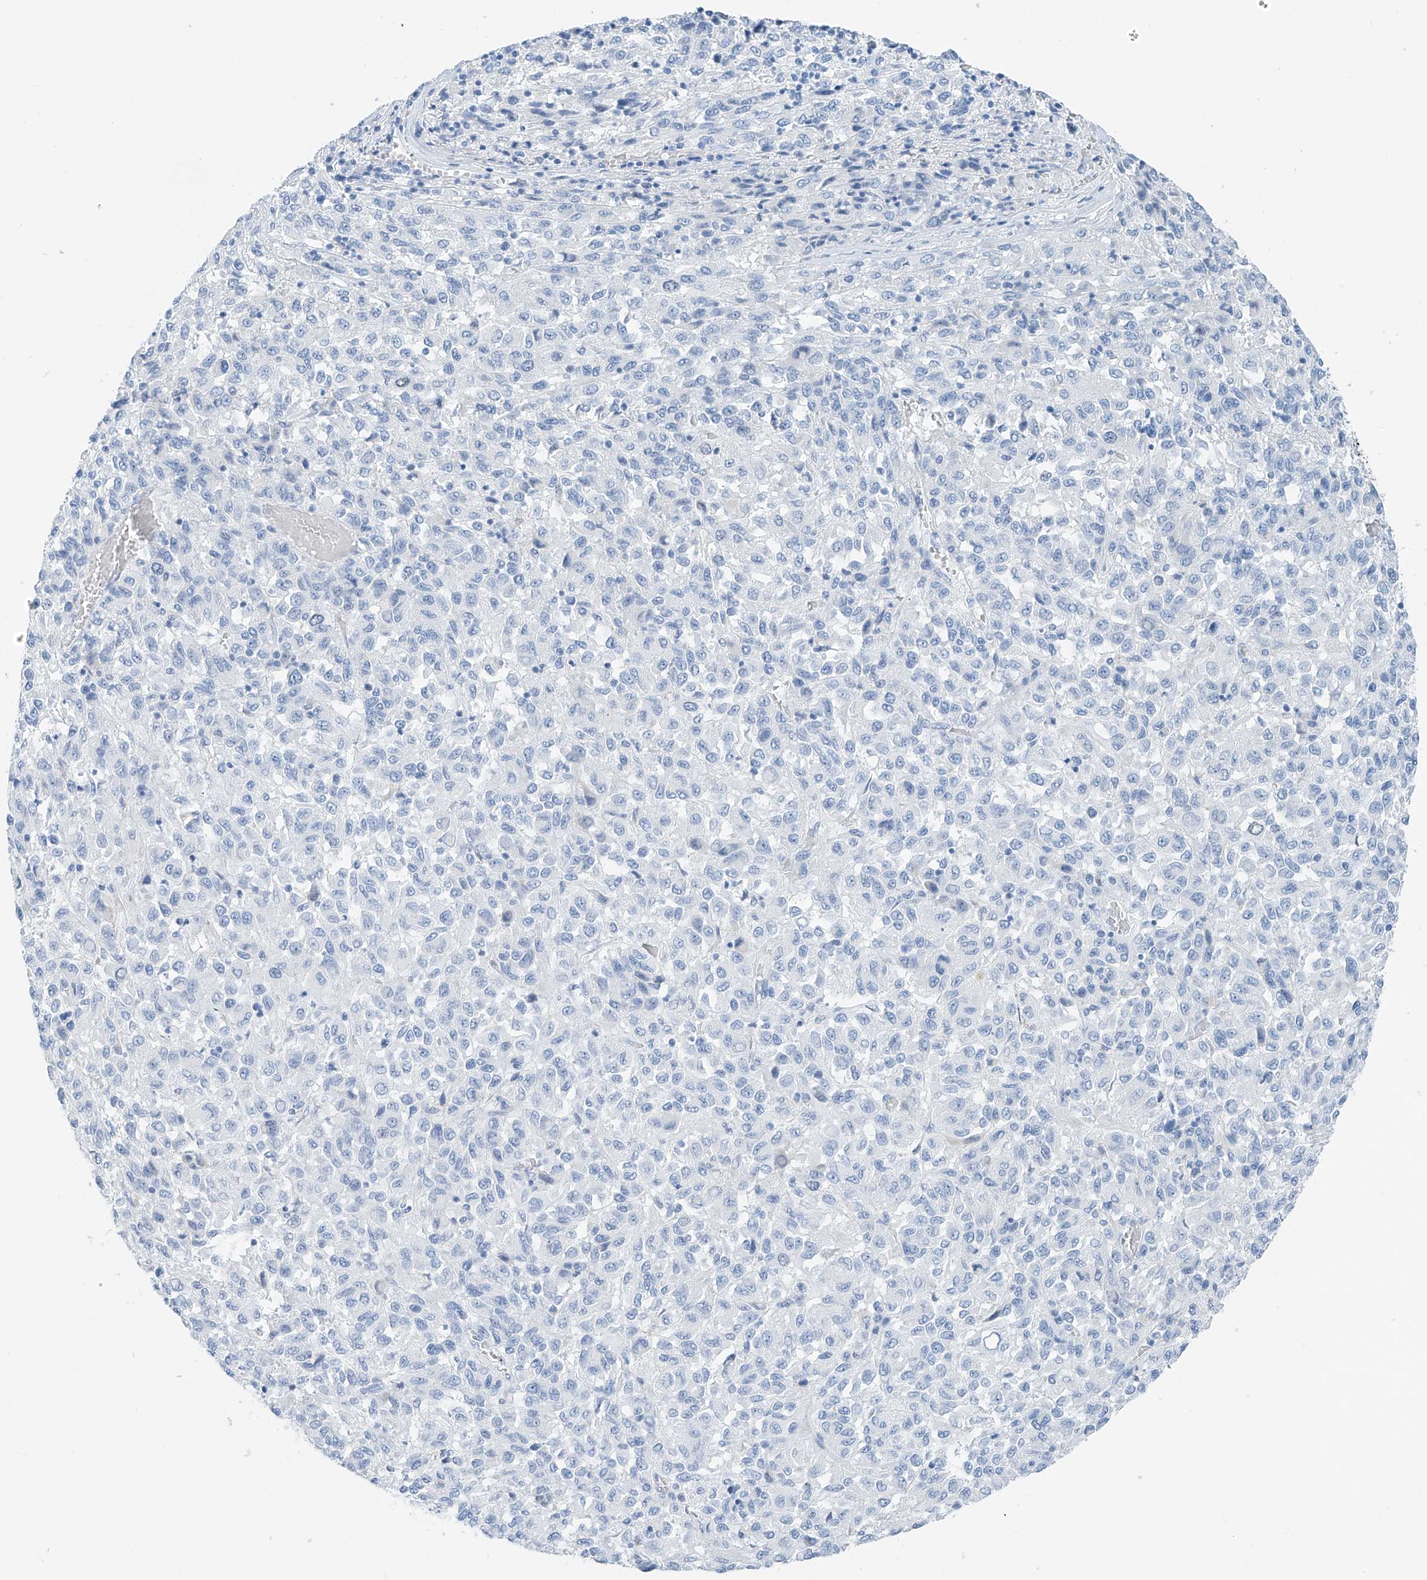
{"staining": {"intensity": "negative", "quantity": "none", "location": "none"}, "tissue": "melanoma", "cell_type": "Tumor cells", "image_type": "cancer", "snomed": [{"axis": "morphology", "description": "Malignant melanoma, Metastatic site"}, {"axis": "topography", "description": "Lung"}], "caption": "Immunohistochemistry (IHC) histopathology image of neoplastic tissue: malignant melanoma (metastatic site) stained with DAB (3,3'-diaminobenzidine) reveals no significant protein expression in tumor cells.", "gene": "SGO2", "patient": {"sex": "male", "age": 64}}